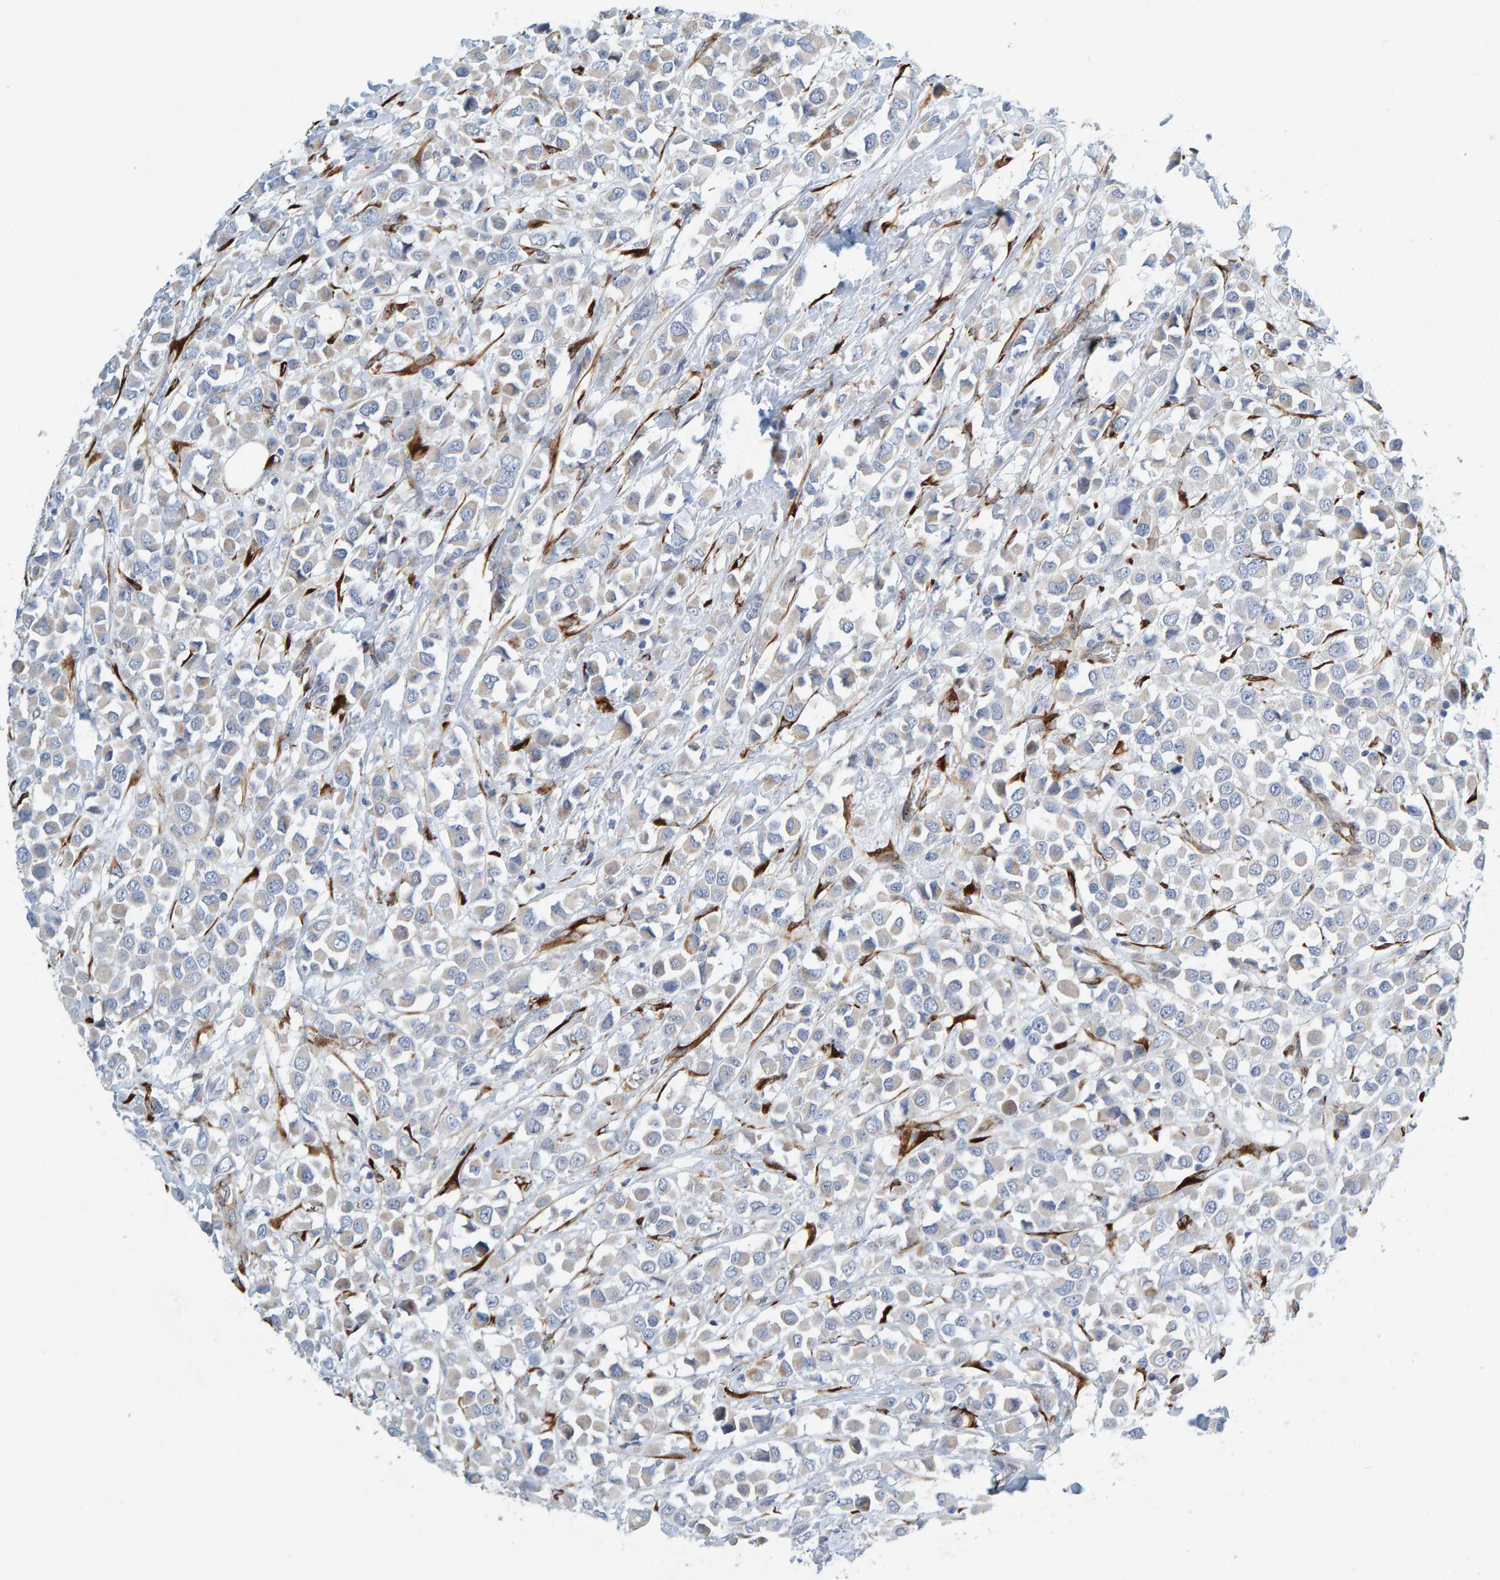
{"staining": {"intensity": "weak", "quantity": "25%-75%", "location": "cytoplasmic/membranous"}, "tissue": "breast cancer", "cell_type": "Tumor cells", "image_type": "cancer", "snomed": [{"axis": "morphology", "description": "Duct carcinoma"}, {"axis": "topography", "description": "Breast"}], "caption": "This histopathology image exhibits breast cancer stained with immunohistochemistry to label a protein in brown. The cytoplasmic/membranous of tumor cells show weak positivity for the protein. Nuclei are counter-stained blue.", "gene": "MMP16", "patient": {"sex": "female", "age": 61}}